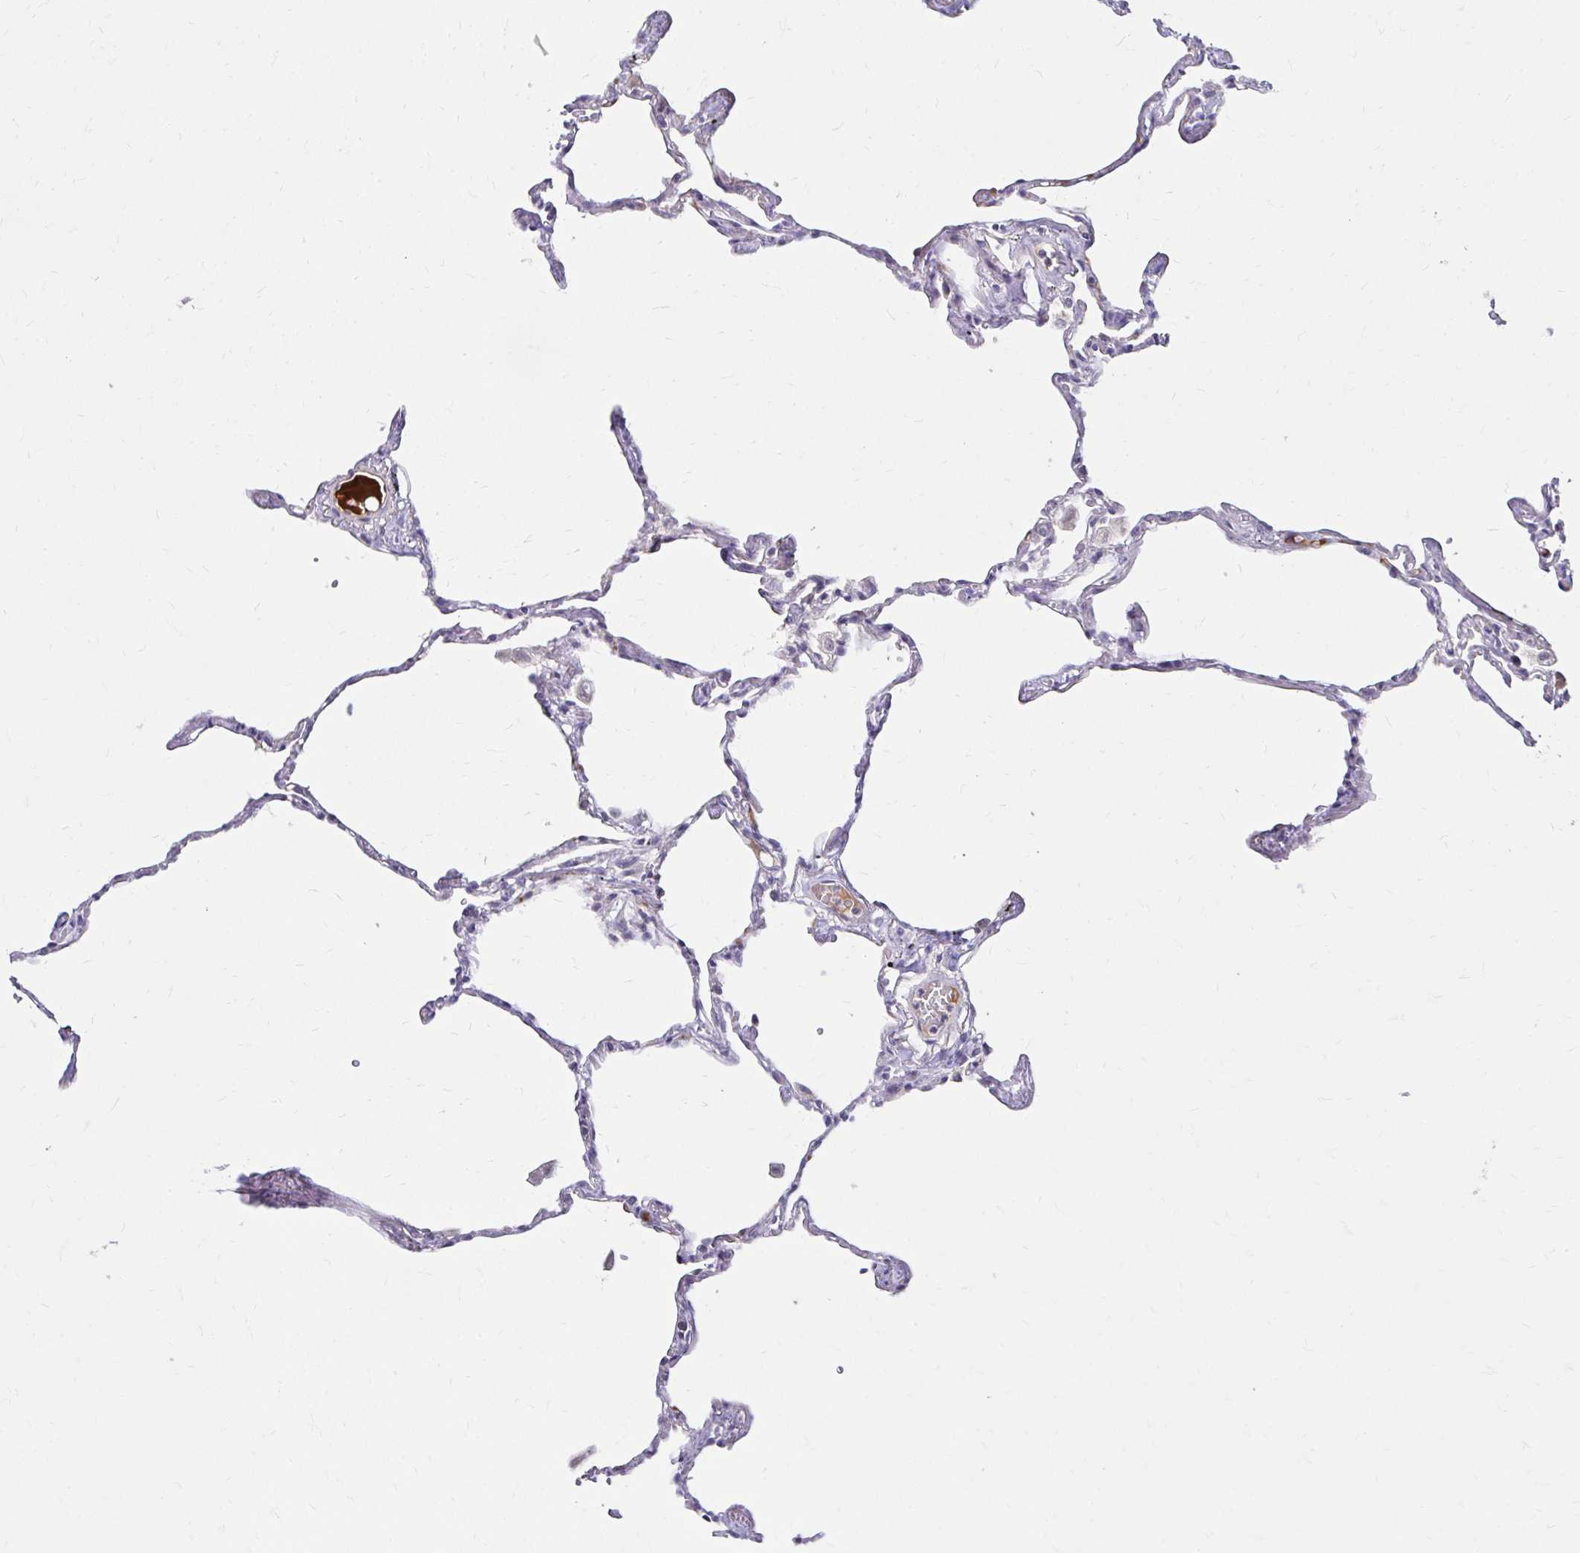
{"staining": {"intensity": "negative", "quantity": "none", "location": "none"}, "tissue": "lung", "cell_type": "Alveolar cells", "image_type": "normal", "snomed": [{"axis": "morphology", "description": "Normal tissue, NOS"}, {"axis": "topography", "description": "Lung"}], "caption": "A high-resolution image shows immunohistochemistry (IHC) staining of benign lung, which displays no significant positivity in alveolar cells.", "gene": "GUCY1A1", "patient": {"sex": "female", "age": 67}}